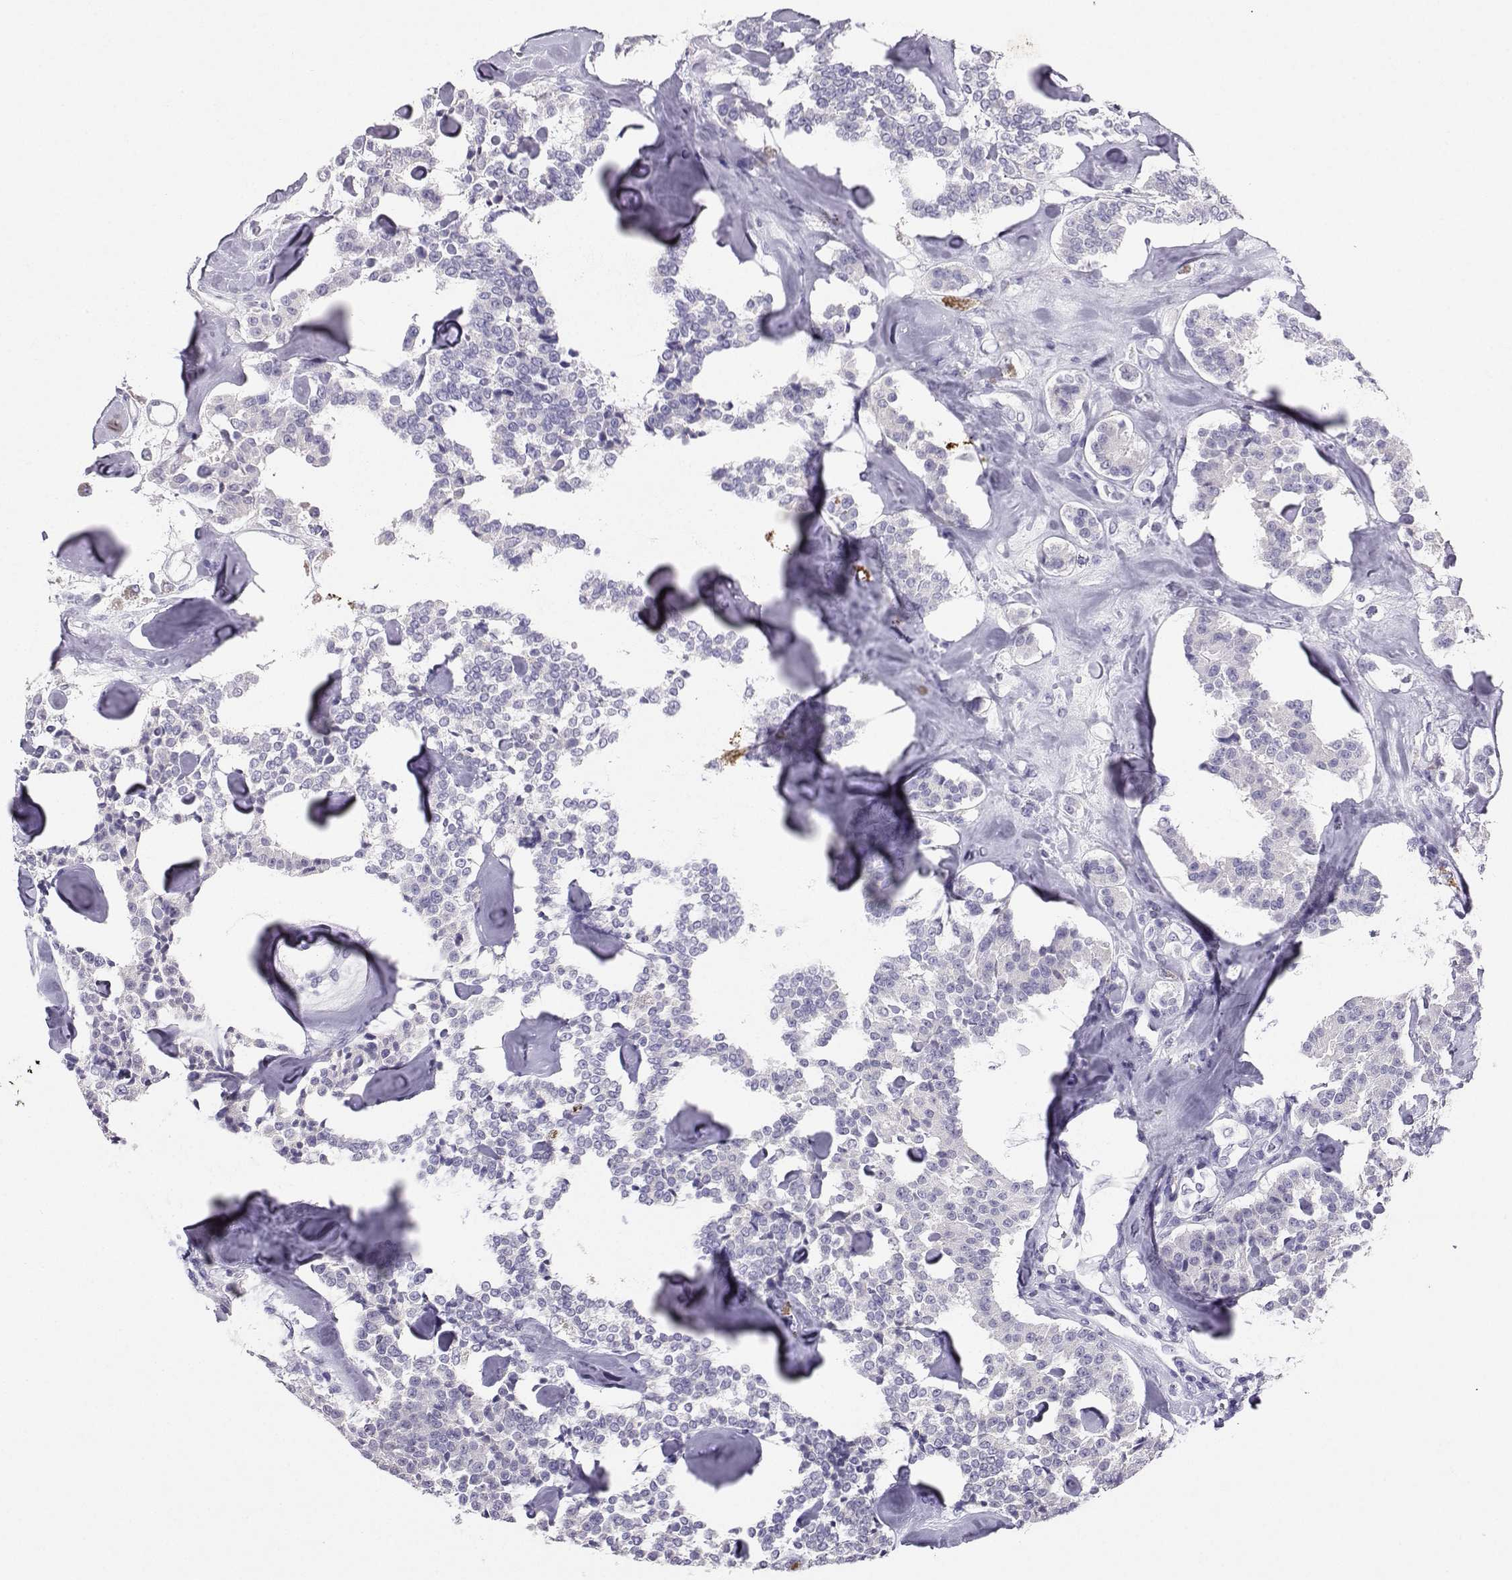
{"staining": {"intensity": "negative", "quantity": "none", "location": "none"}, "tissue": "carcinoid", "cell_type": "Tumor cells", "image_type": "cancer", "snomed": [{"axis": "morphology", "description": "Carcinoid, malignant, NOS"}, {"axis": "topography", "description": "Pancreas"}], "caption": "The immunohistochemistry (IHC) micrograph has no significant positivity in tumor cells of carcinoid tissue.", "gene": "GRIK4", "patient": {"sex": "male", "age": 41}}